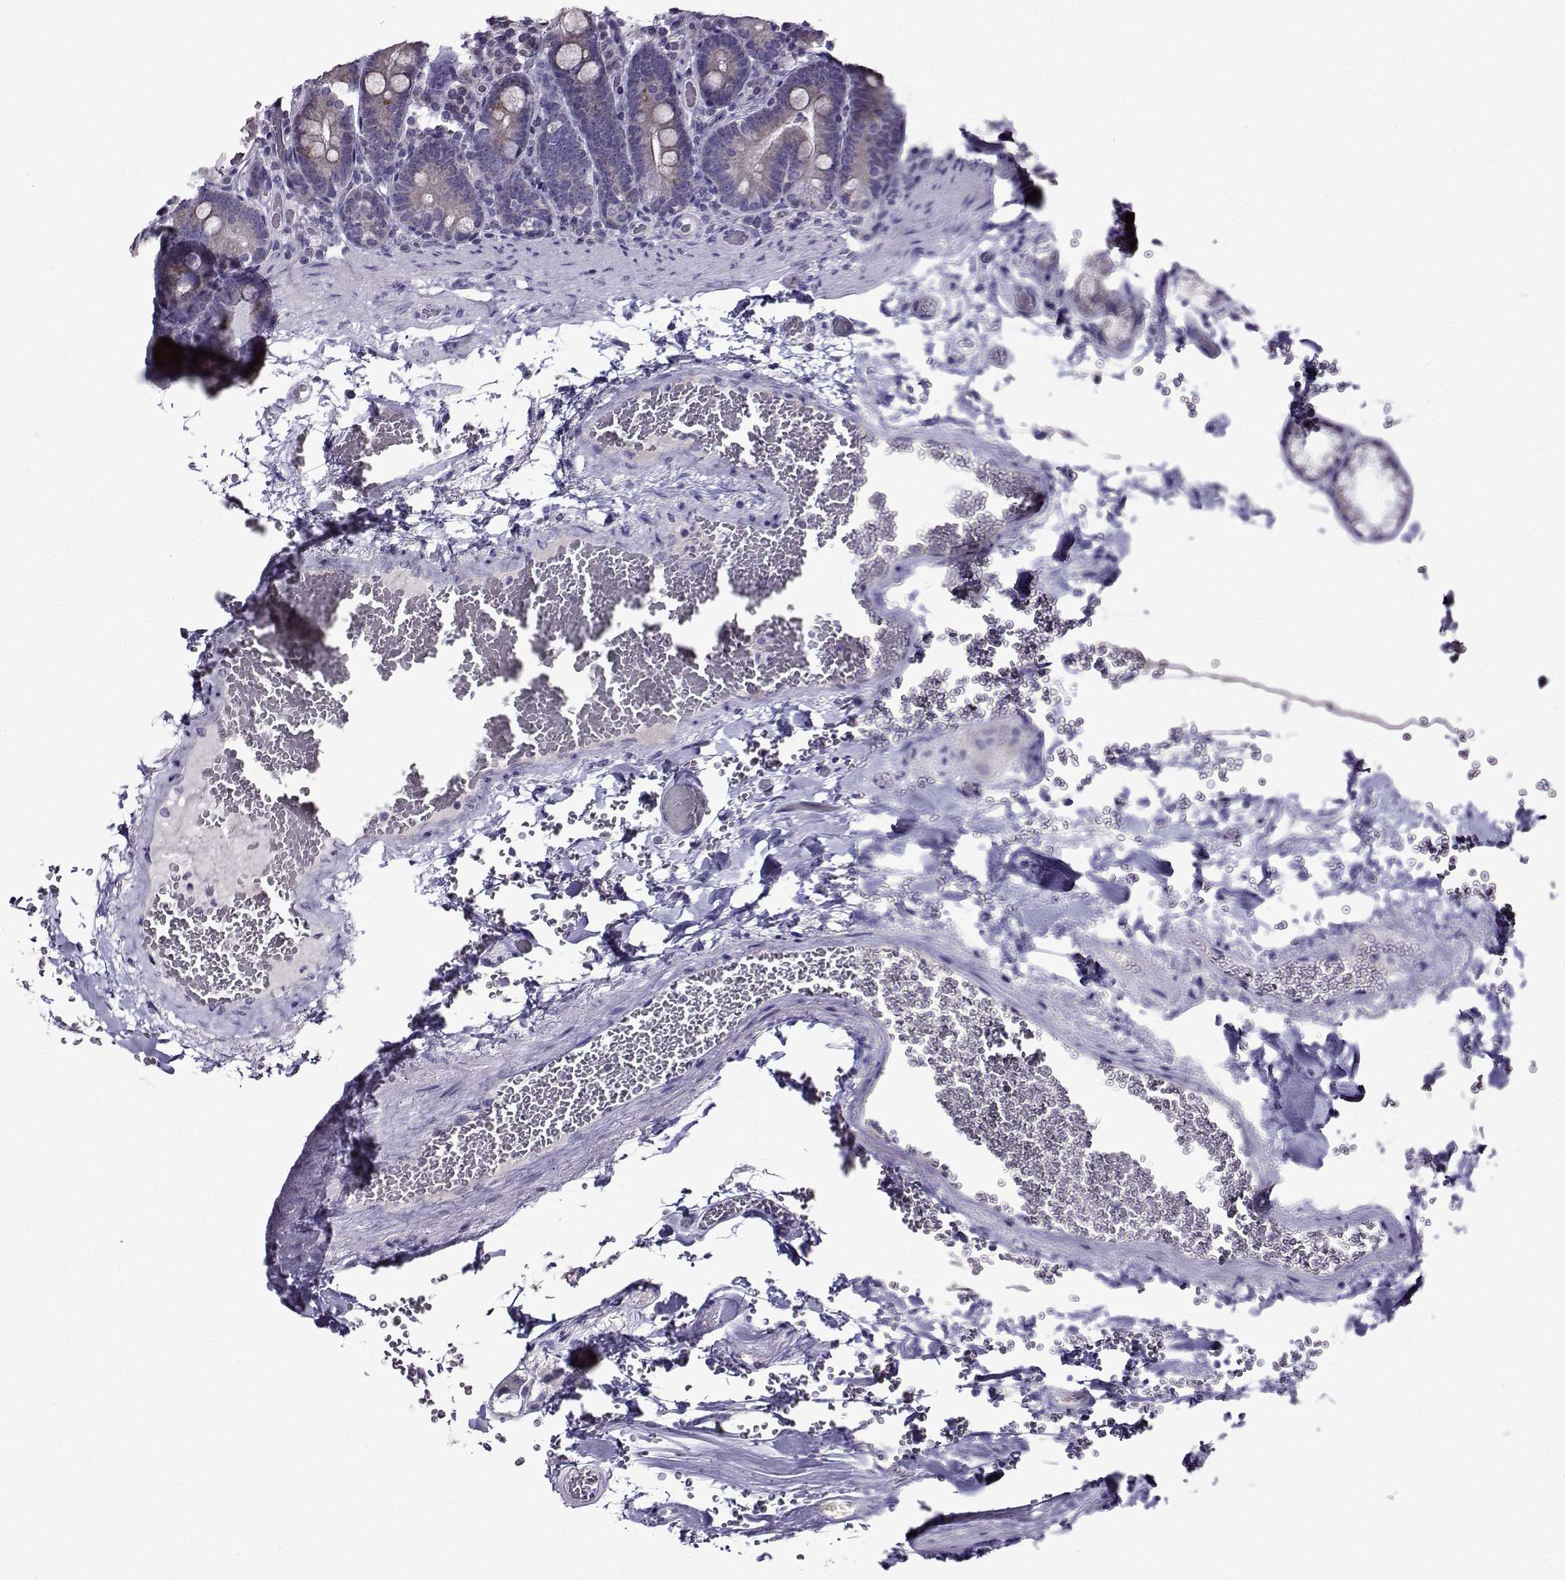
{"staining": {"intensity": "moderate", "quantity": "<25%", "location": "cytoplasmic/membranous"}, "tissue": "duodenum", "cell_type": "Glandular cells", "image_type": "normal", "snomed": [{"axis": "morphology", "description": "Normal tissue, NOS"}, {"axis": "topography", "description": "Duodenum"}], "caption": "Immunohistochemistry photomicrograph of normal duodenum: duodenum stained using immunohistochemistry (IHC) demonstrates low levels of moderate protein expression localized specifically in the cytoplasmic/membranous of glandular cells, appearing as a cytoplasmic/membranous brown color.", "gene": "TMEM266", "patient": {"sex": "female", "age": 62}}